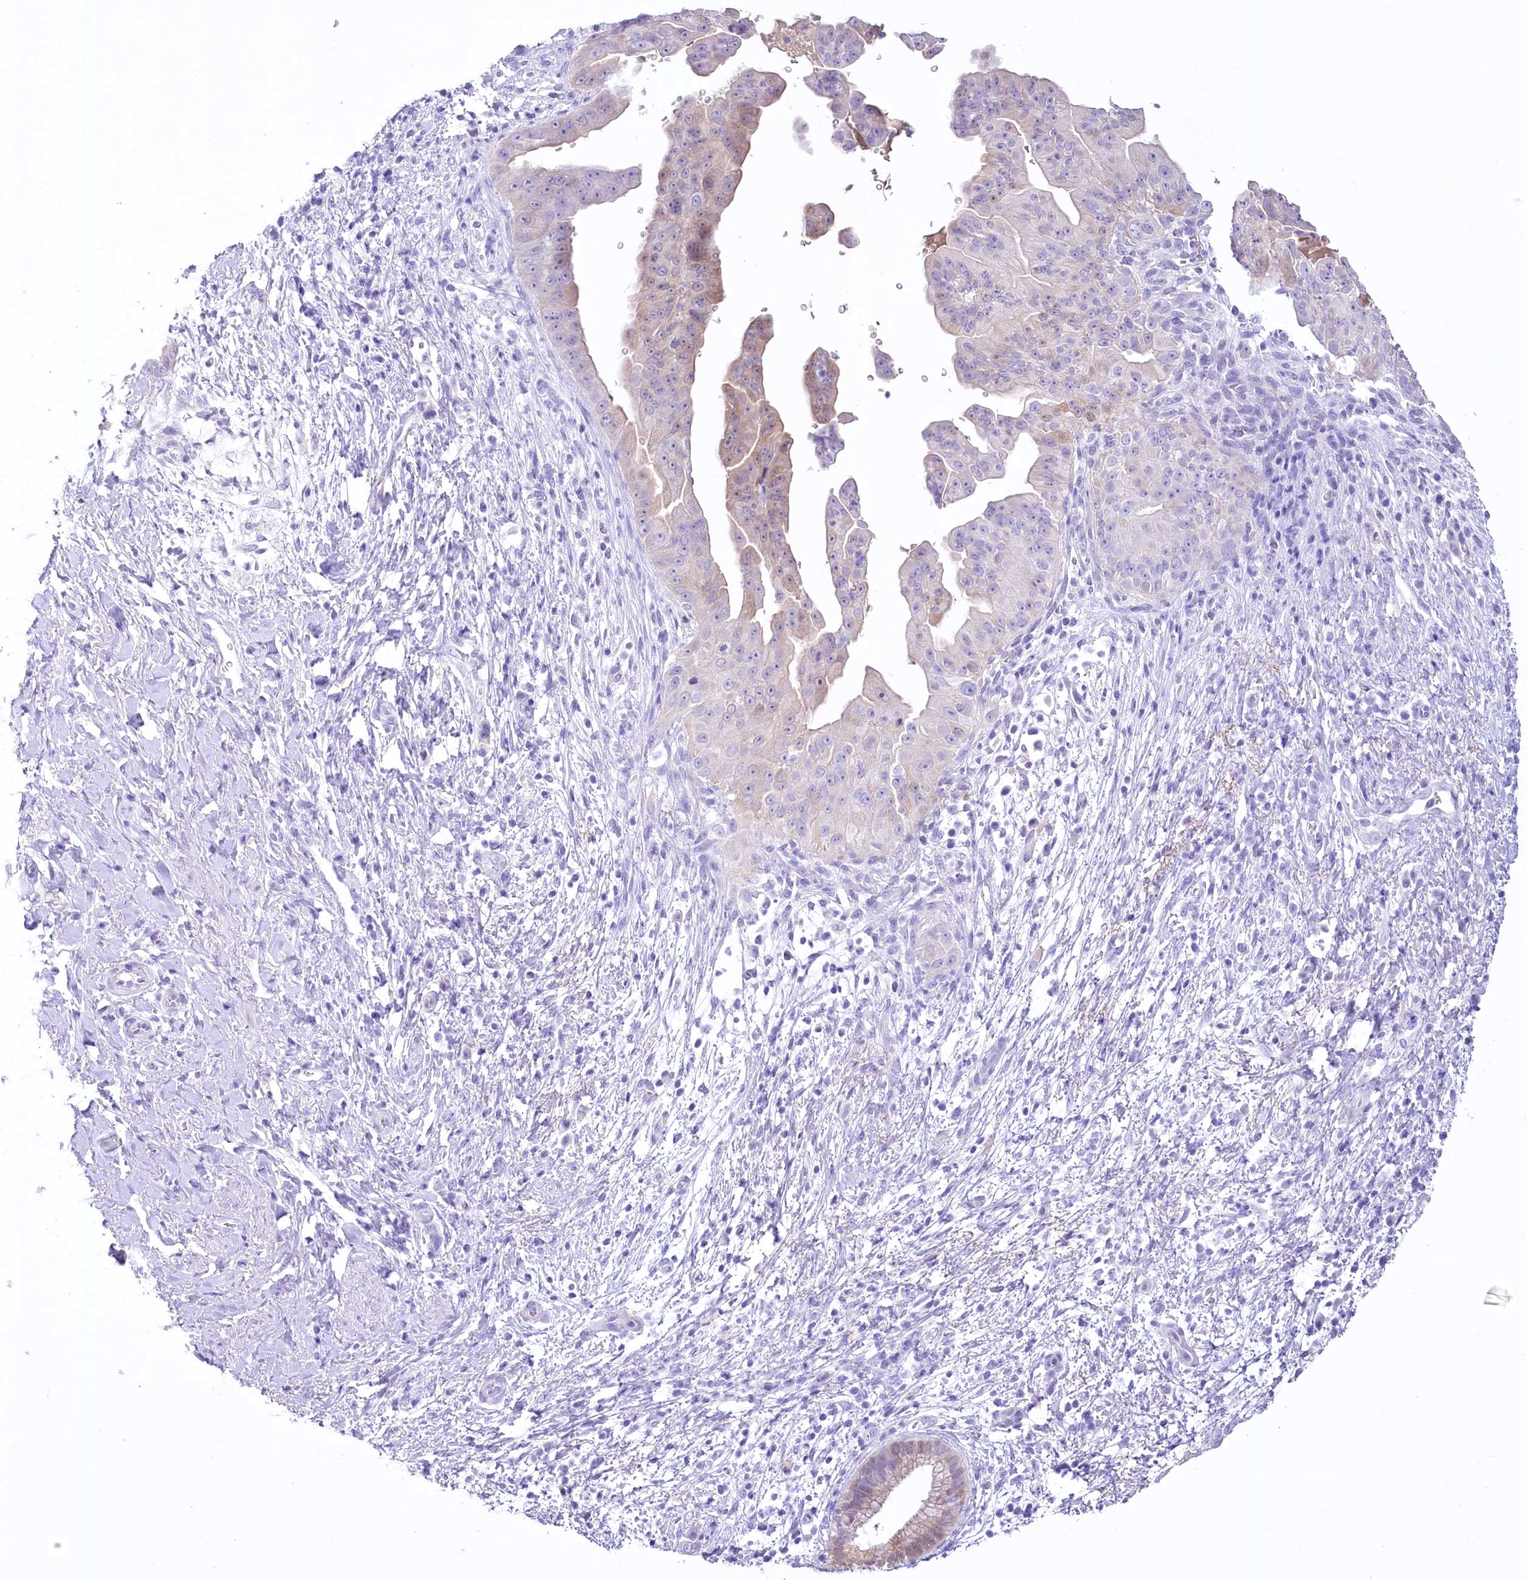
{"staining": {"intensity": "weak", "quantity": "25%-75%", "location": "nuclear"}, "tissue": "pancreatic cancer", "cell_type": "Tumor cells", "image_type": "cancer", "snomed": [{"axis": "morphology", "description": "Adenocarcinoma, NOS"}, {"axis": "topography", "description": "Pancreas"}], "caption": "This is an image of immunohistochemistry staining of pancreatic adenocarcinoma, which shows weak expression in the nuclear of tumor cells.", "gene": "PBLD", "patient": {"sex": "female", "age": 78}}